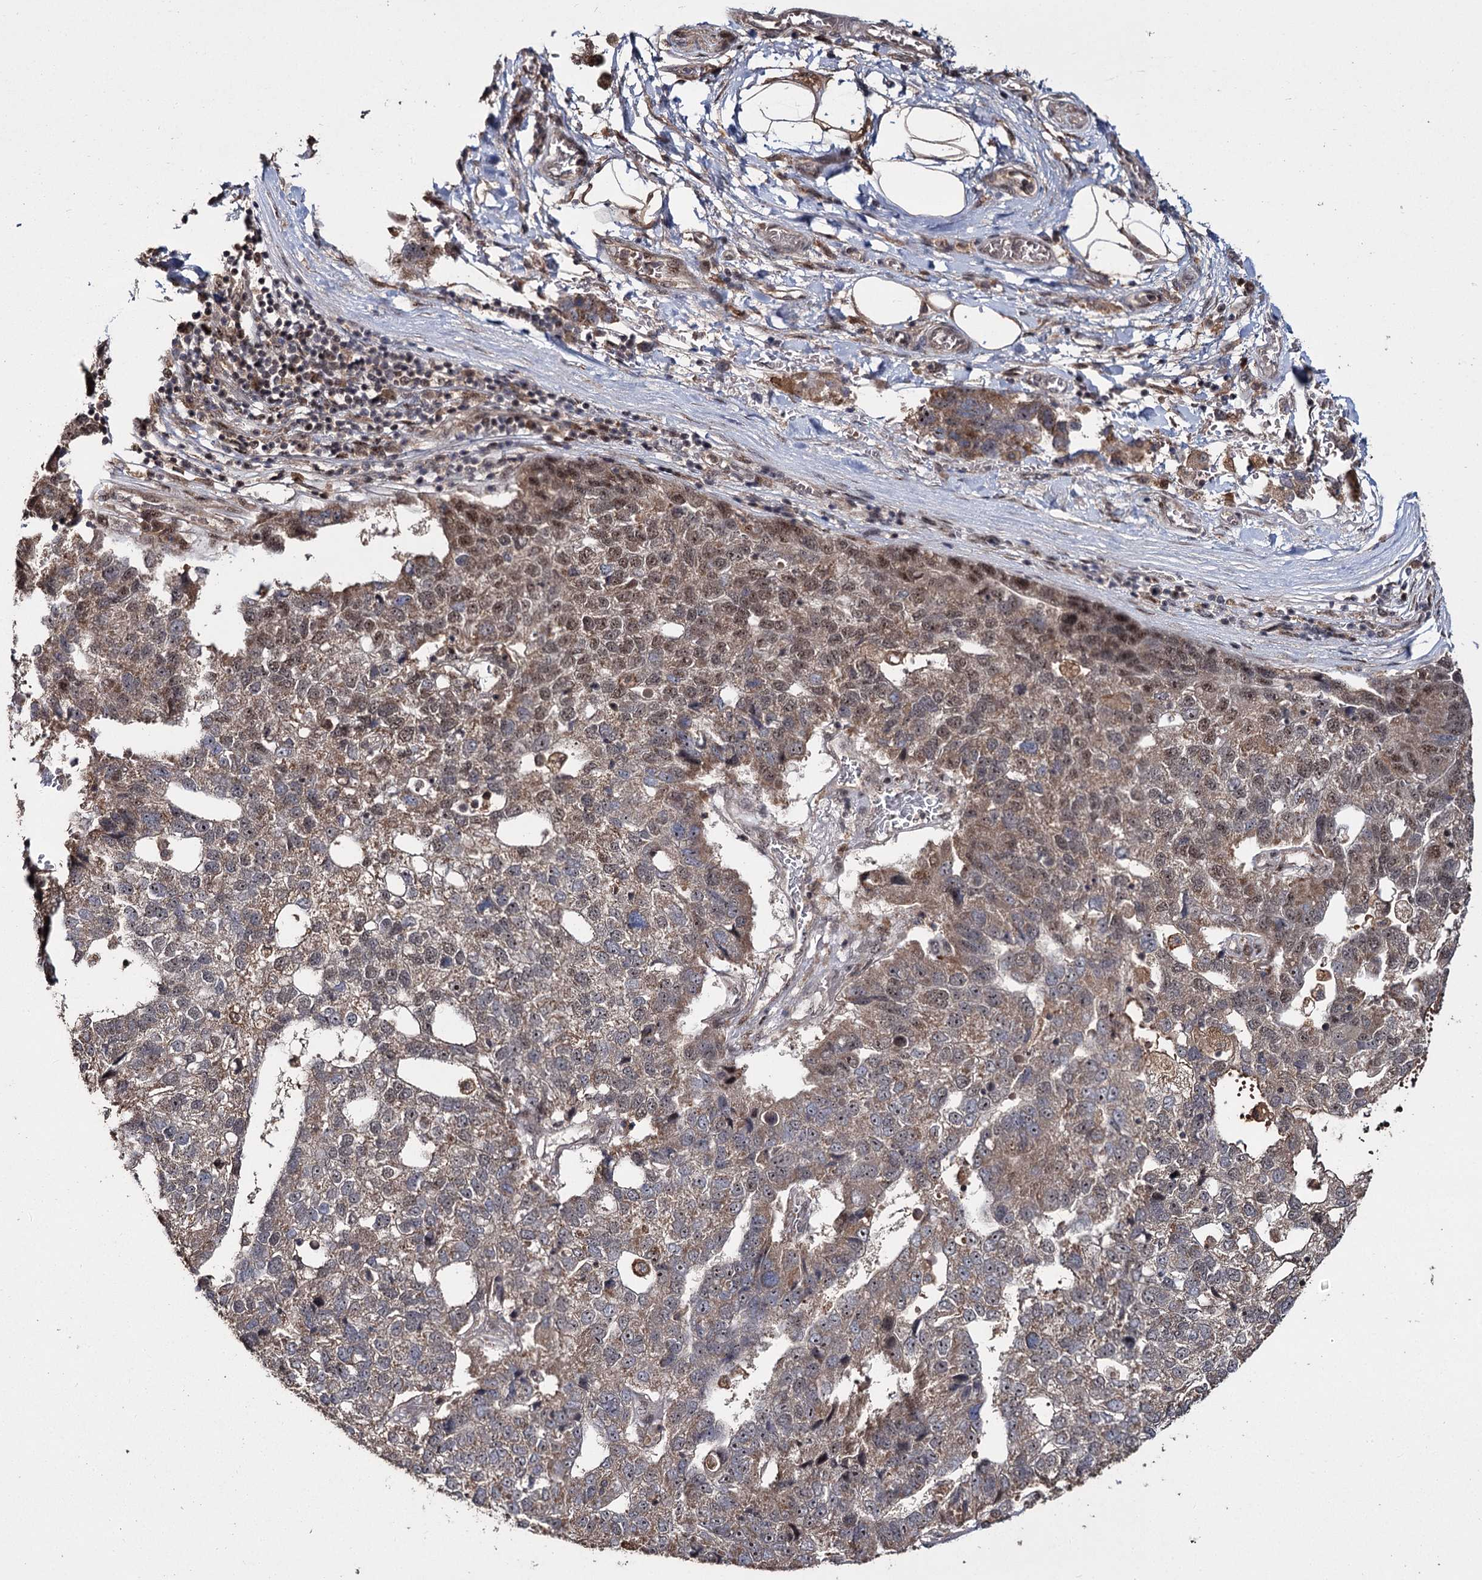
{"staining": {"intensity": "moderate", "quantity": ">75%", "location": "cytoplasmic/membranous,nuclear"}, "tissue": "pancreatic cancer", "cell_type": "Tumor cells", "image_type": "cancer", "snomed": [{"axis": "morphology", "description": "Adenocarcinoma, NOS"}, {"axis": "topography", "description": "Pancreas"}], "caption": "Approximately >75% of tumor cells in pancreatic cancer (adenocarcinoma) display moderate cytoplasmic/membranous and nuclear protein expression as visualized by brown immunohistochemical staining.", "gene": "MKNK2", "patient": {"sex": "female", "age": 61}}